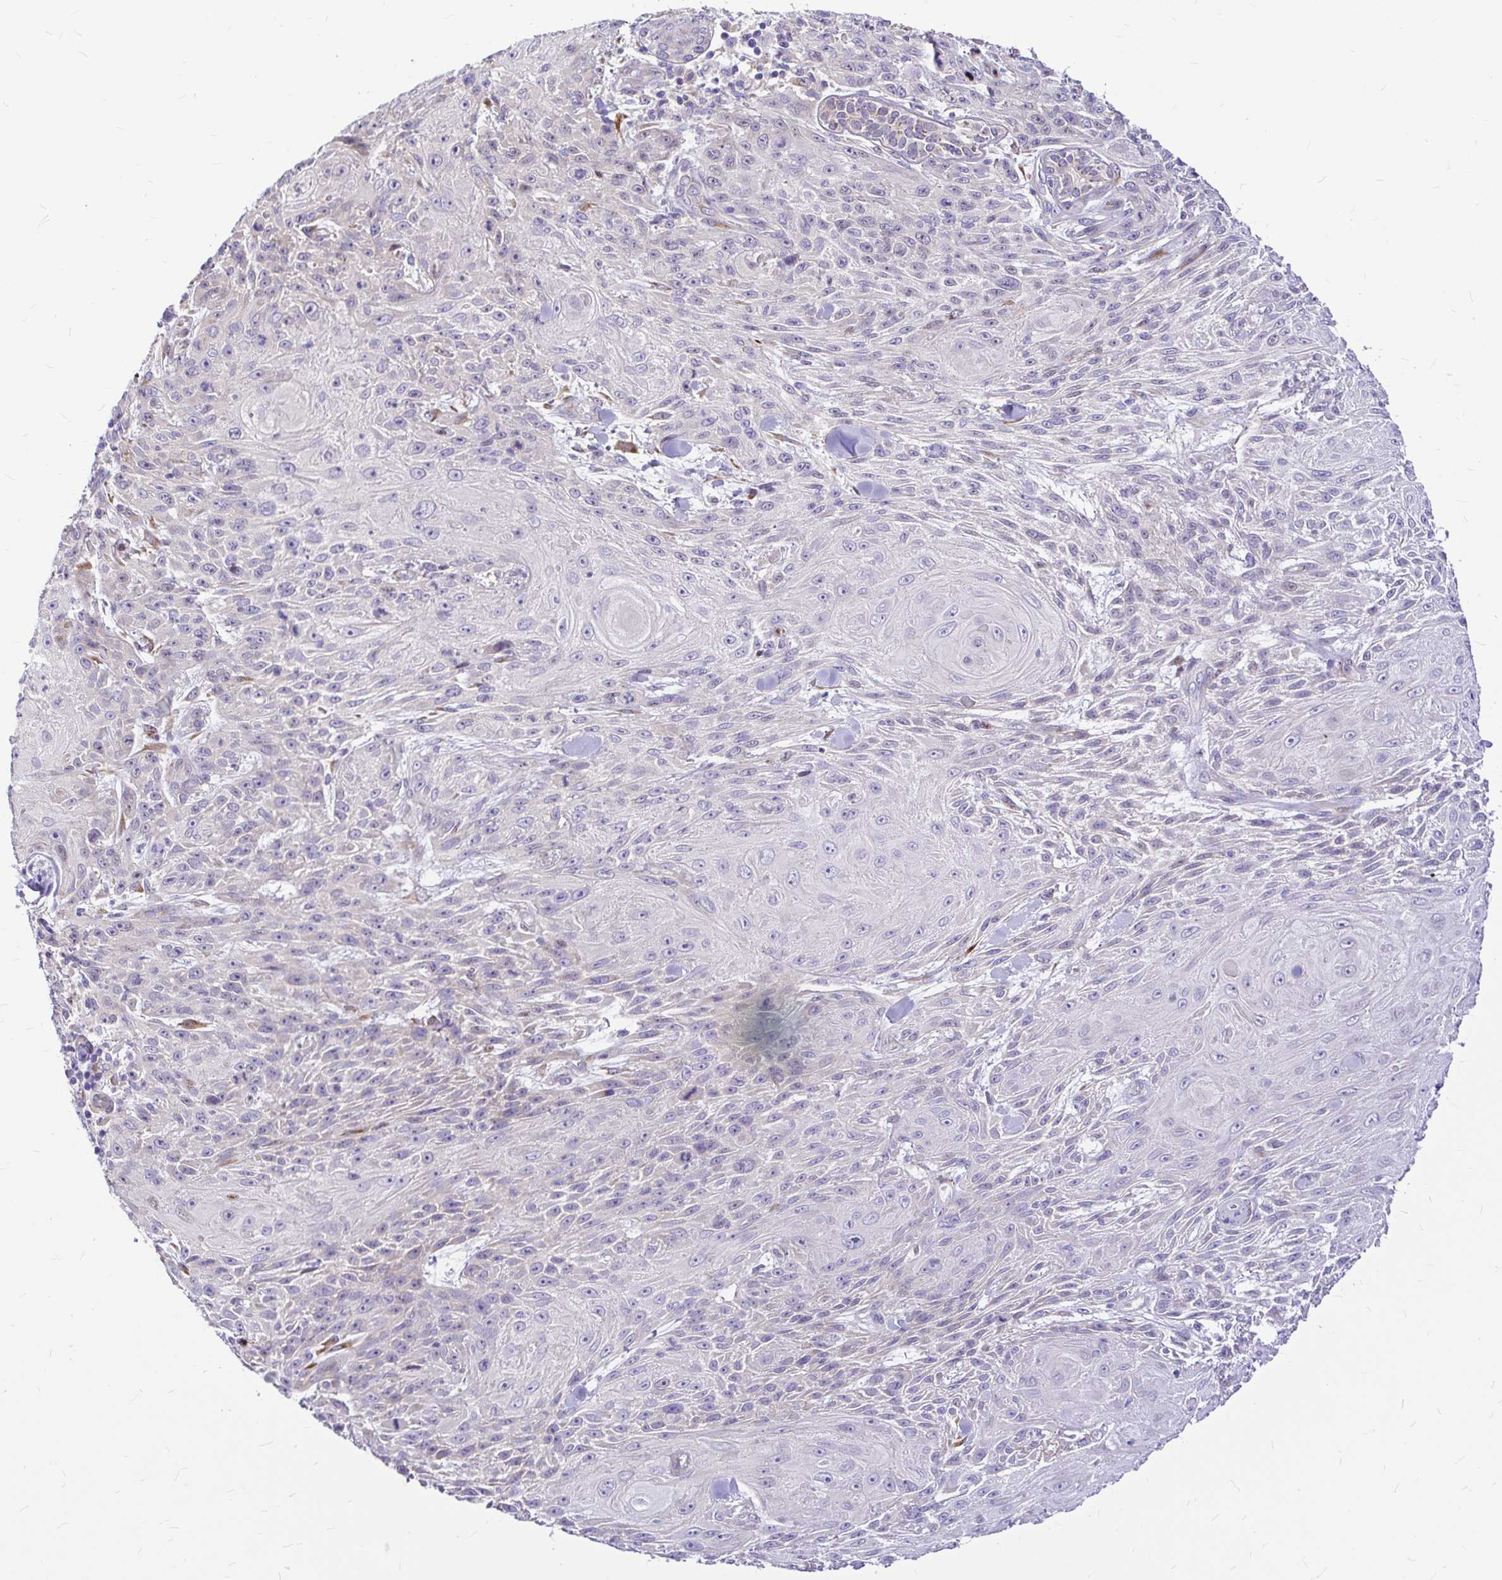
{"staining": {"intensity": "negative", "quantity": "none", "location": "none"}, "tissue": "skin cancer", "cell_type": "Tumor cells", "image_type": "cancer", "snomed": [{"axis": "morphology", "description": "Squamous cell carcinoma, NOS"}, {"axis": "topography", "description": "Skin"}], "caption": "Human skin squamous cell carcinoma stained for a protein using IHC displays no positivity in tumor cells.", "gene": "GABBR2", "patient": {"sex": "male", "age": 88}}